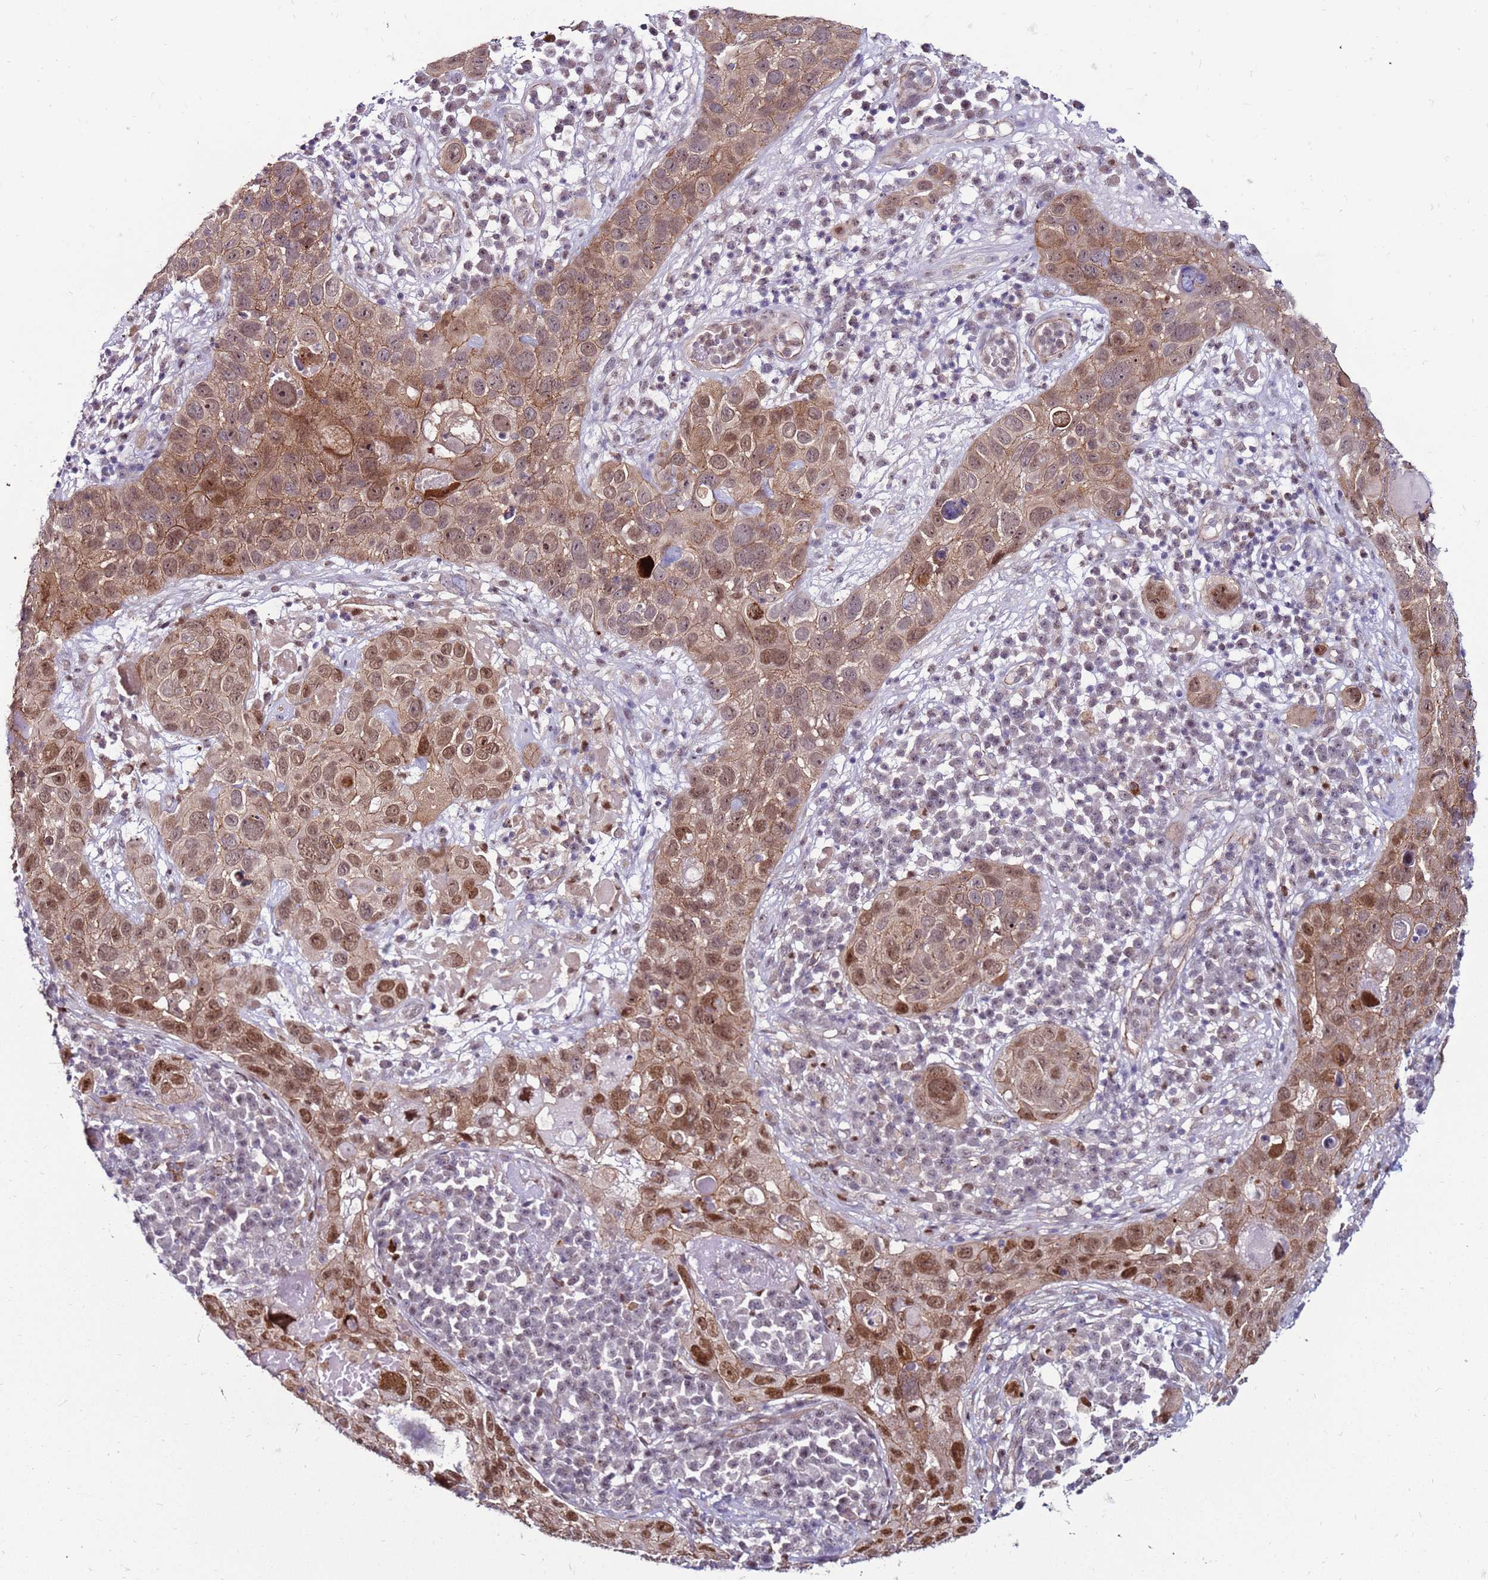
{"staining": {"intensity": "moderate", "quantity": ">75%", "location": "cytoplasmic/membranous,nuclear"}, "tissue": "skin cancer", "cell_type": "Tumor cells", "image_type": "cancer", "snomed": [{"axis": "morphology", "description": "Squamous cell carcinoma in situ, NOS"}, {"axis": "morphology", "description": "Squamous cell carcinoma, NOS"}, {"axis": "topography", "description": "Skin"}], "caption": "Moderate cytoplasmic/membranous and nuclear protein staining is present in approximately >75% of tumor cells in squamous cell carcinoma (skin).", "gene": "KPNA4", "patient": {"sex": "male", "age": 93}}